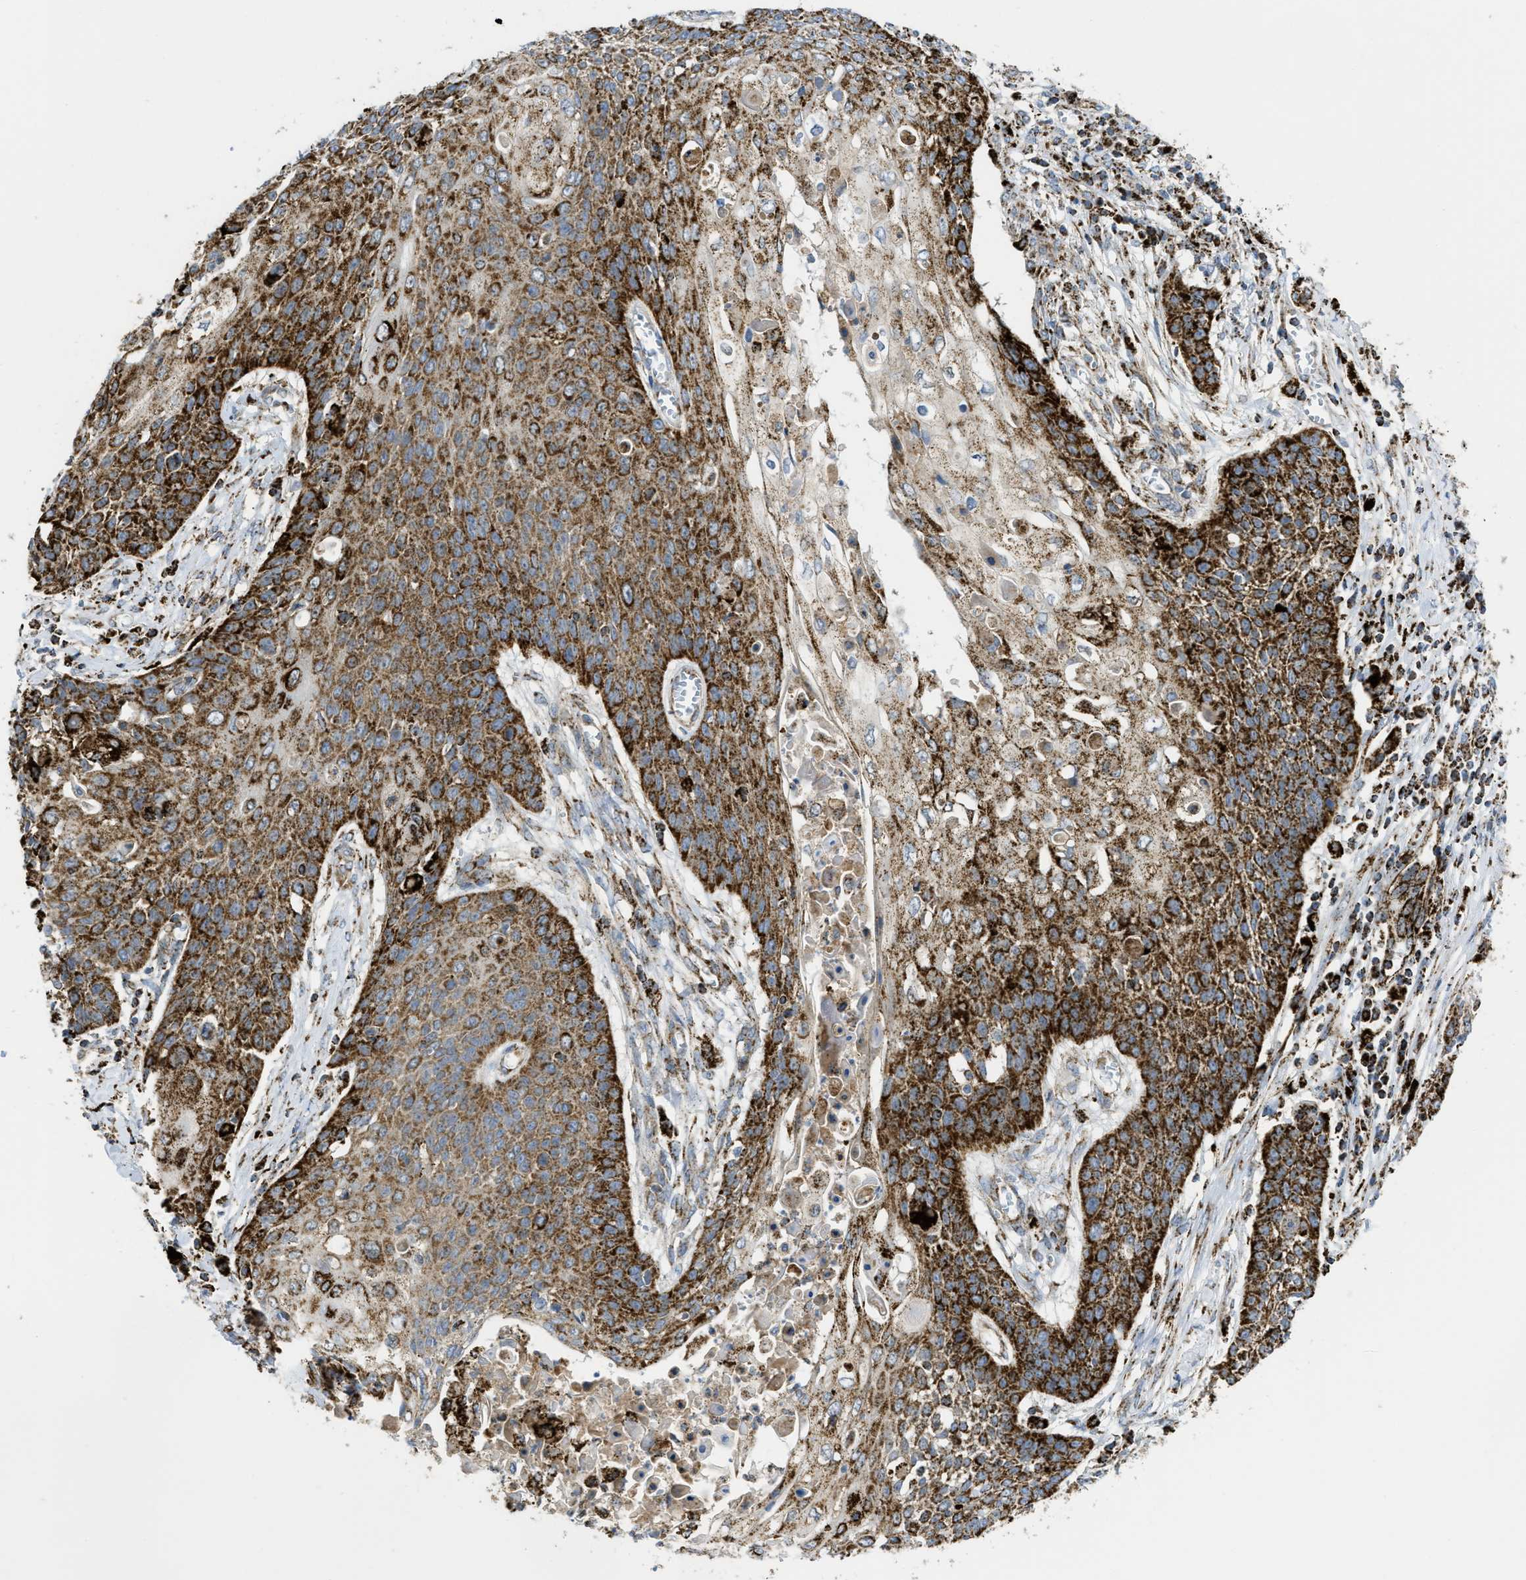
{"staining": {"intensity": "strong", "quantity": ">75%", "location": "cytoplasmic/membranous"}, "tissue": "cervical cancer", "cell_type": "Tumor cells", "image_type": "cancer", "snomed": [{"axis": "morphology", "description": "Squamous cell carcinoma, NOS"}, {"axis": "topography", "description": "Cervix"}], "caption": "Cervical cancer (squamous cell carcinoma) was stained to show a protein in brown. There is high levels of strong cytoplasmic/membranous expression in about >75% of tumor cells. The staining was performed using DAB (3,3'-diaminobenzidine), with brown indicating positive protein expression. Nuclei are stained blue with hematoxylin.", "gene": "SQOR", "patient": {"sex": "female", "age": 39}}